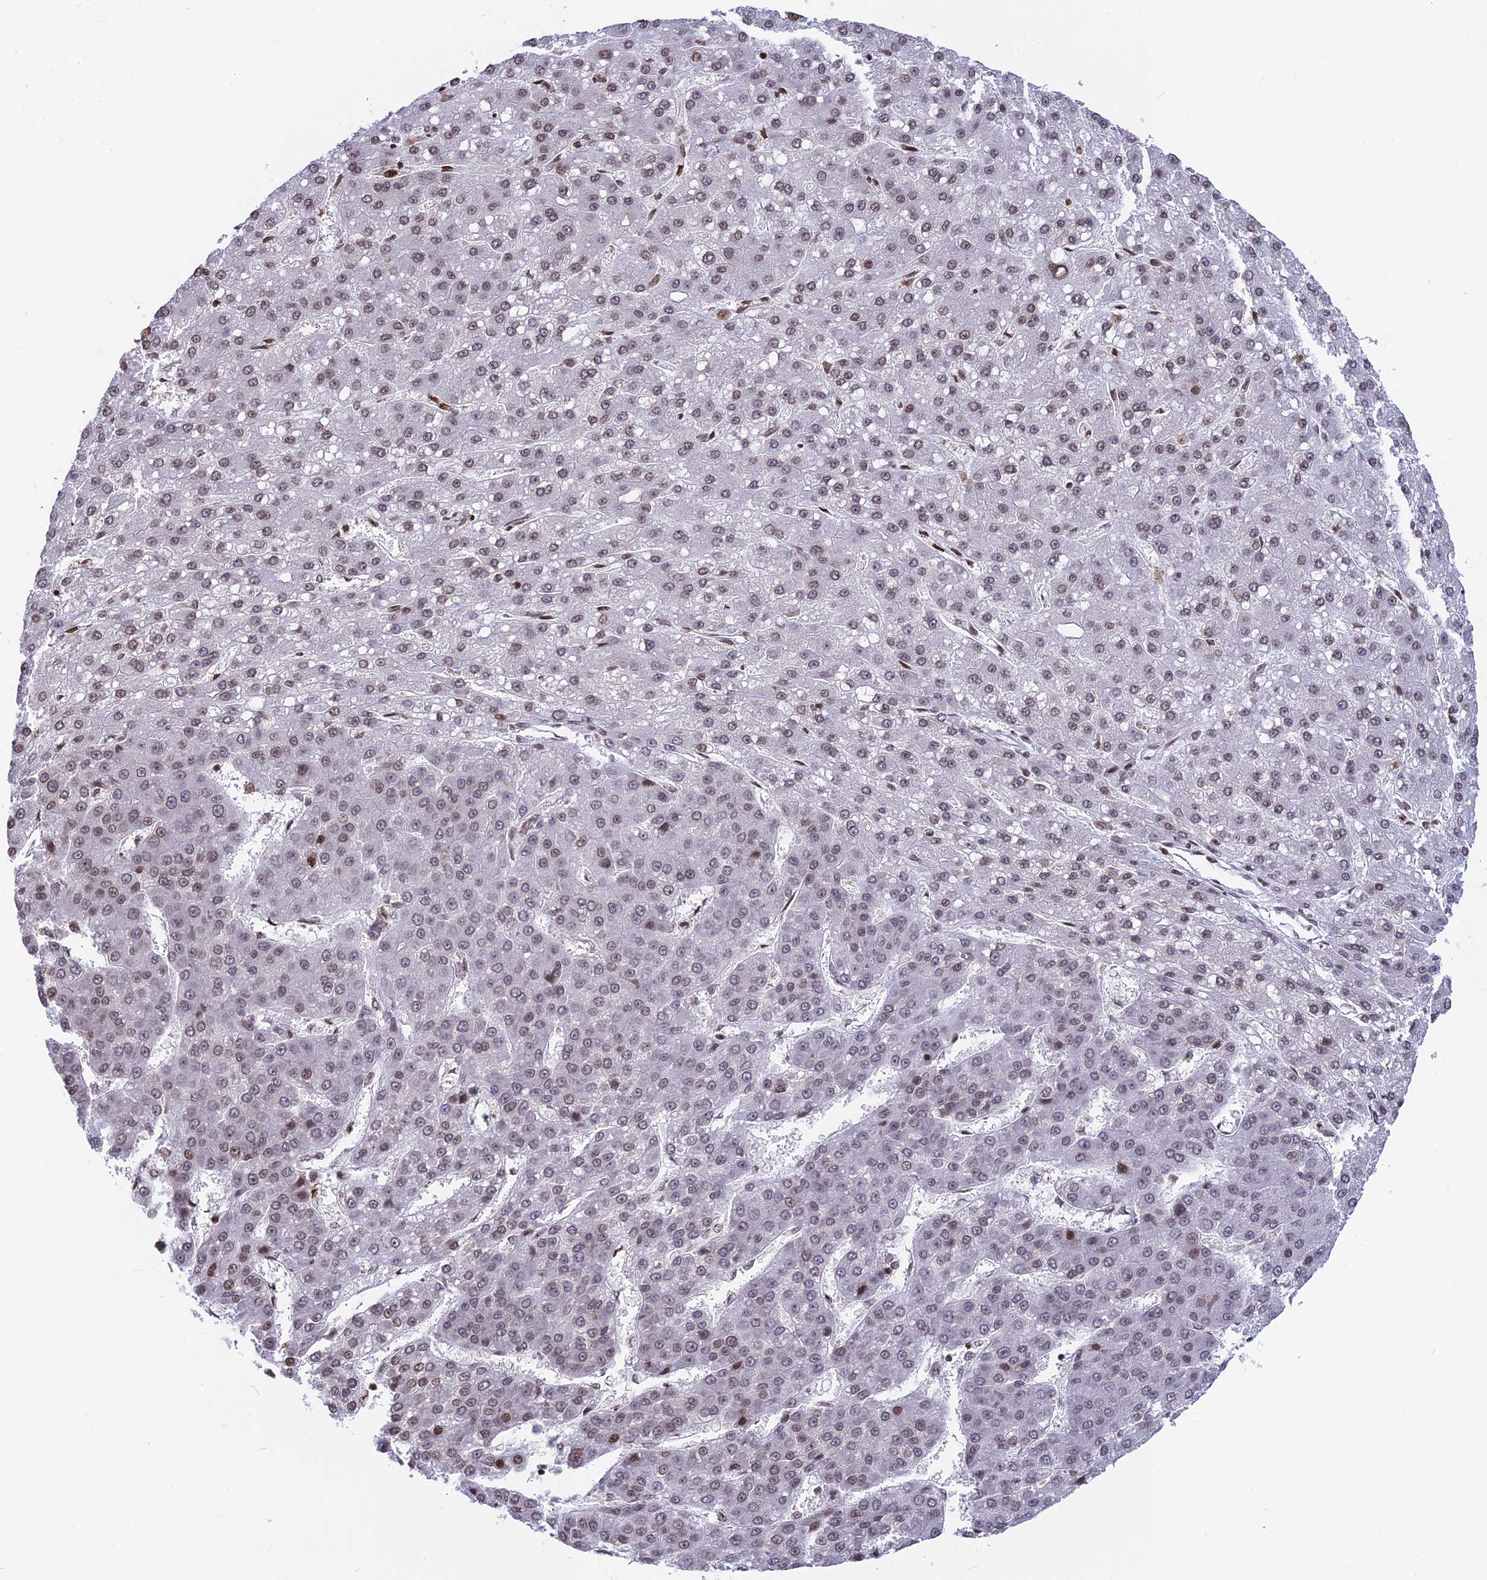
{"staining": {"intensity": "weak", "quantity": ">75%", "location": "nuclear"}, "tissue": "liver cancer", "cell_type": "Tumor cells", "image_type": "cancer", "snomed": [{"axis": "morphology", "description": "Carcinoma, Hepatocellular, NOS"}, {"axis": "topography", "description": "Liver"}], "caption": "An immunohistochemistry image of neoplastic tissue is shown. Protein staining in brown labels weak nuclear positivity in liver cancer (hepatocellular carcinoma) within tumor cells. Nuclei are stained in blue.", "gene": "TET2", "patient": {"sex": "male", "age": 67}}